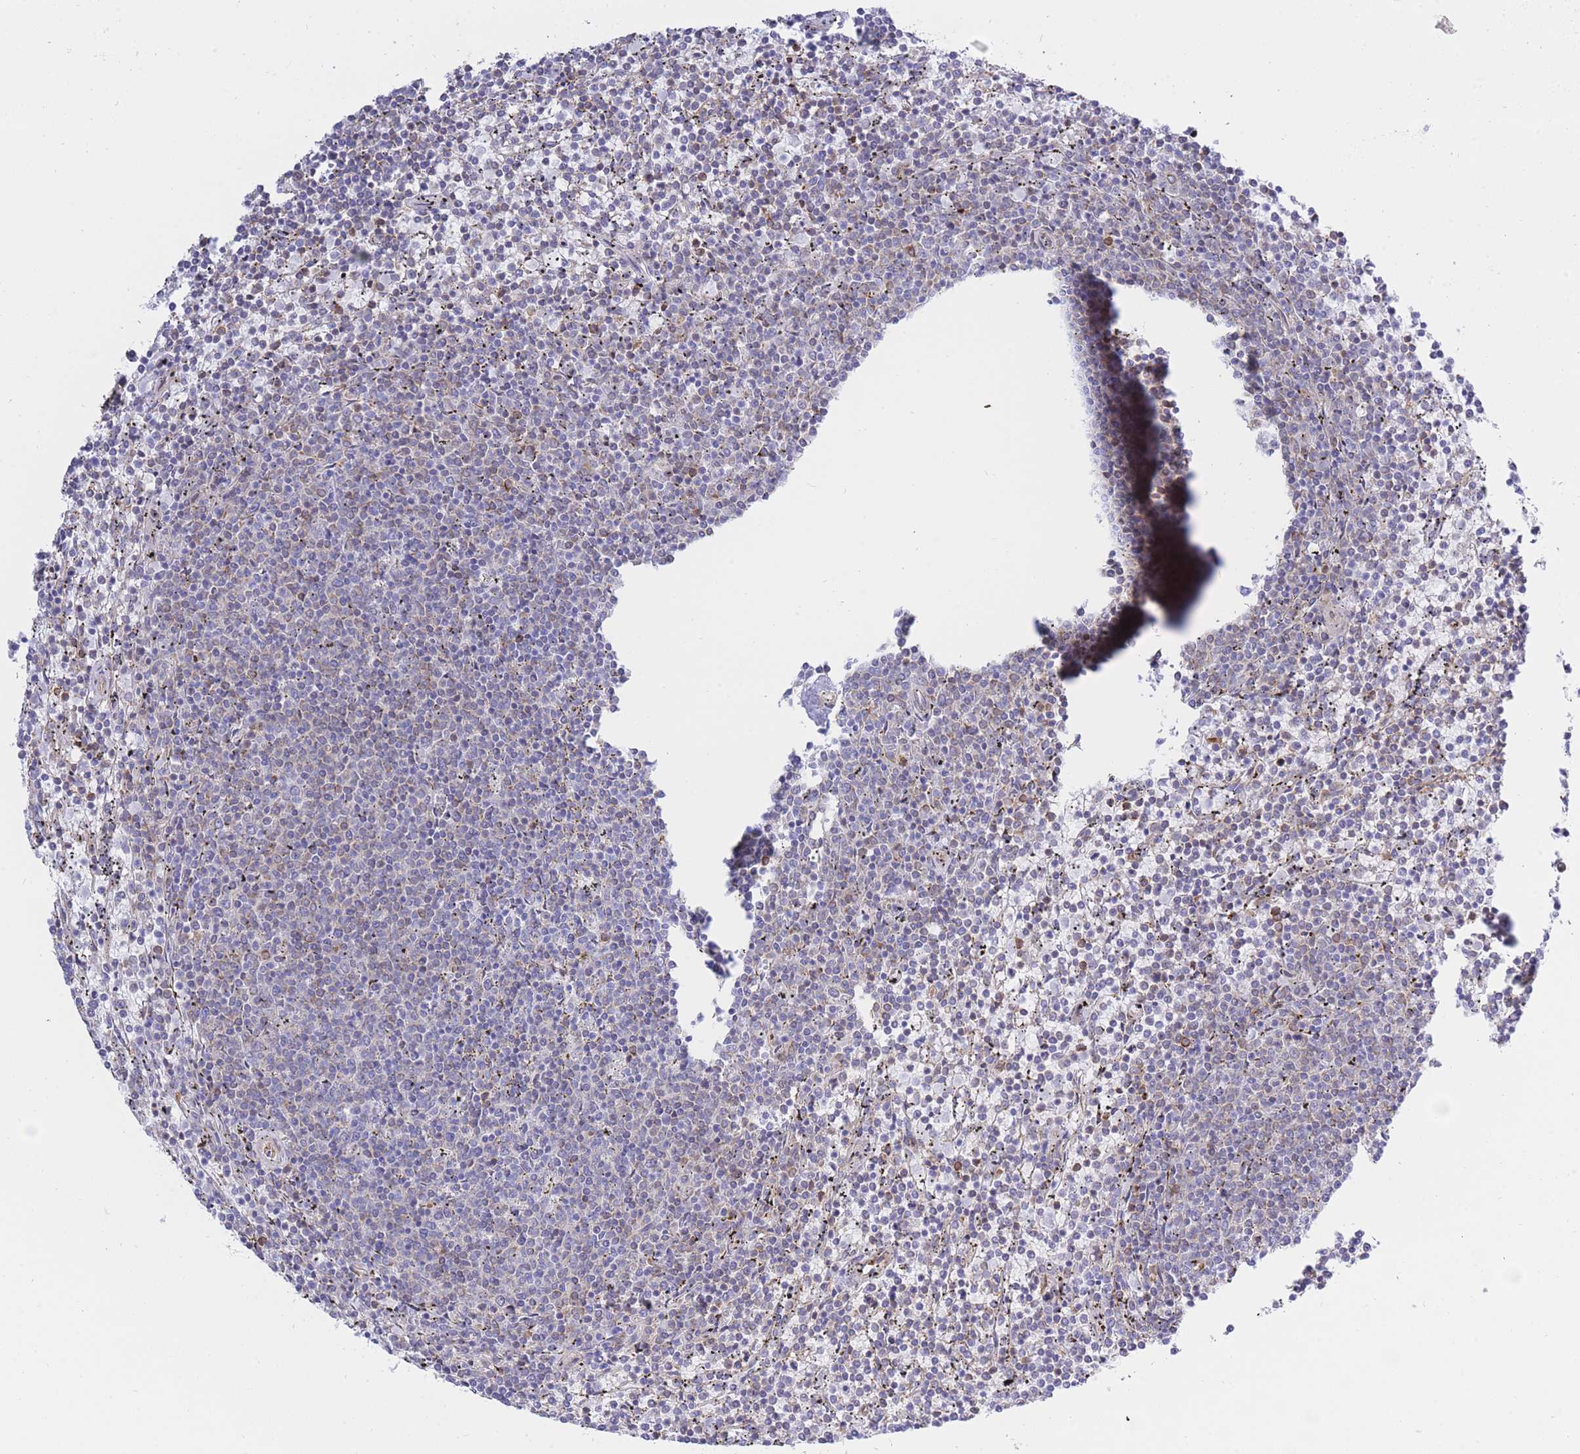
{"staining": {"intensity": "weak", "quantity": "<25%", "location": "cytoplasmic/membranous"}, "tissue": "lymphoma", "cell_type": "Tumor cells", "image_type": "cancer", "snomed": [{"axis": "morphology", "description": "Malignant lymphoma, non-Hodgkin's type, Low grade"}, {"axis": "topography", "description": "Spleen"}], "caption": "Protein analysis of lymphoma demonstrates no significant positivity in tumor cells. The staining was performed using DAB to visualize the protein expression in brown, while the nuclei were stained in blue with hematoxylin (Magnification: 20x).", "gene": "REM1", "patient": {"sex": "female", "age": 50}}